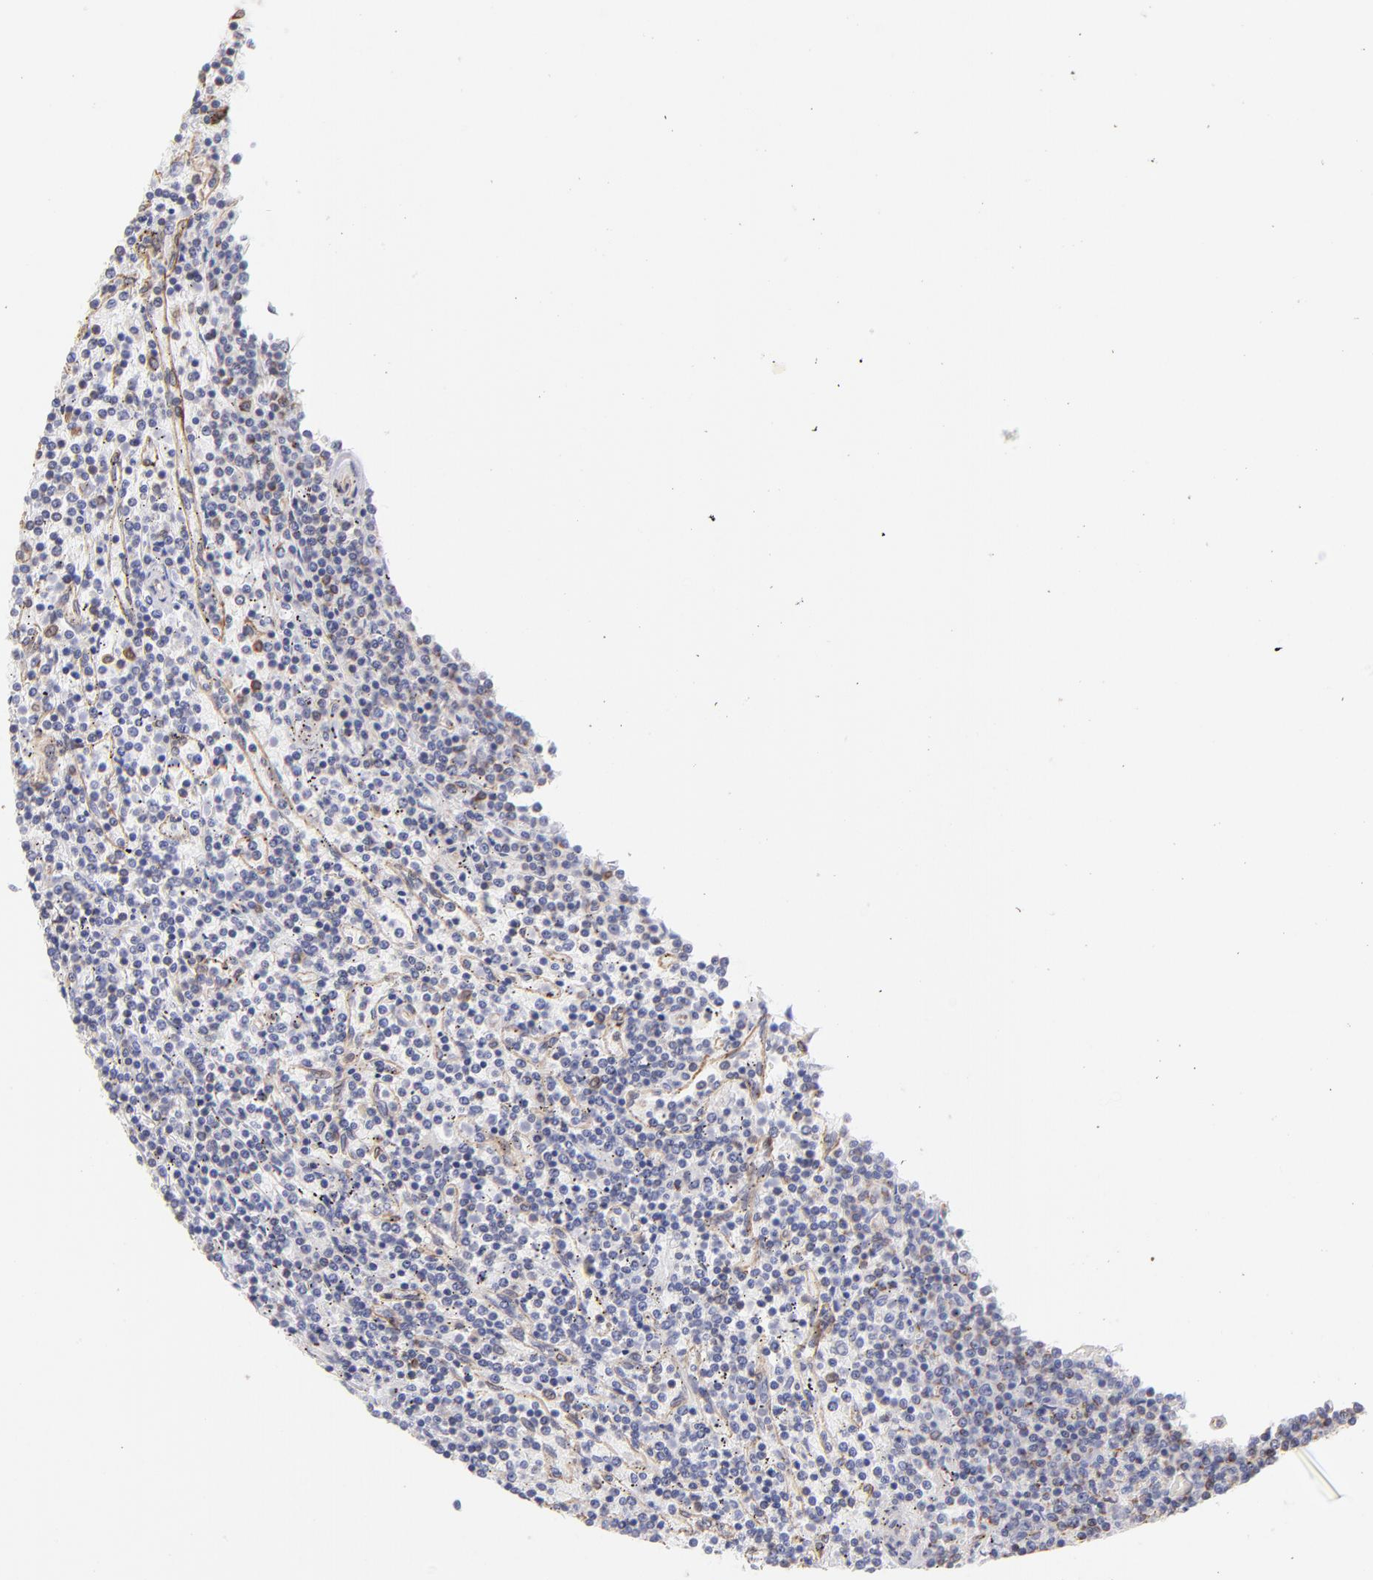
{"staining": {"intensity": "negative", "quantity": "none", "location": "none"}, "tissue": "lymphoma", "cell_type": "Tumor cells", "image_type": "cancer", "snomed": [{"axis": "morphology", "description": "Malignant lymphoma, non-Hodgkin's type, Low grade"}, {"axis": "topography", "description": "Spleen"}], "caption": "The immunohistochemistry (IHC) photomicrograph has no significant positivity in tumor cells of lymphoma tissue.", "gene": "PLEC", "patient": {"sex": "female", "age": 50}}